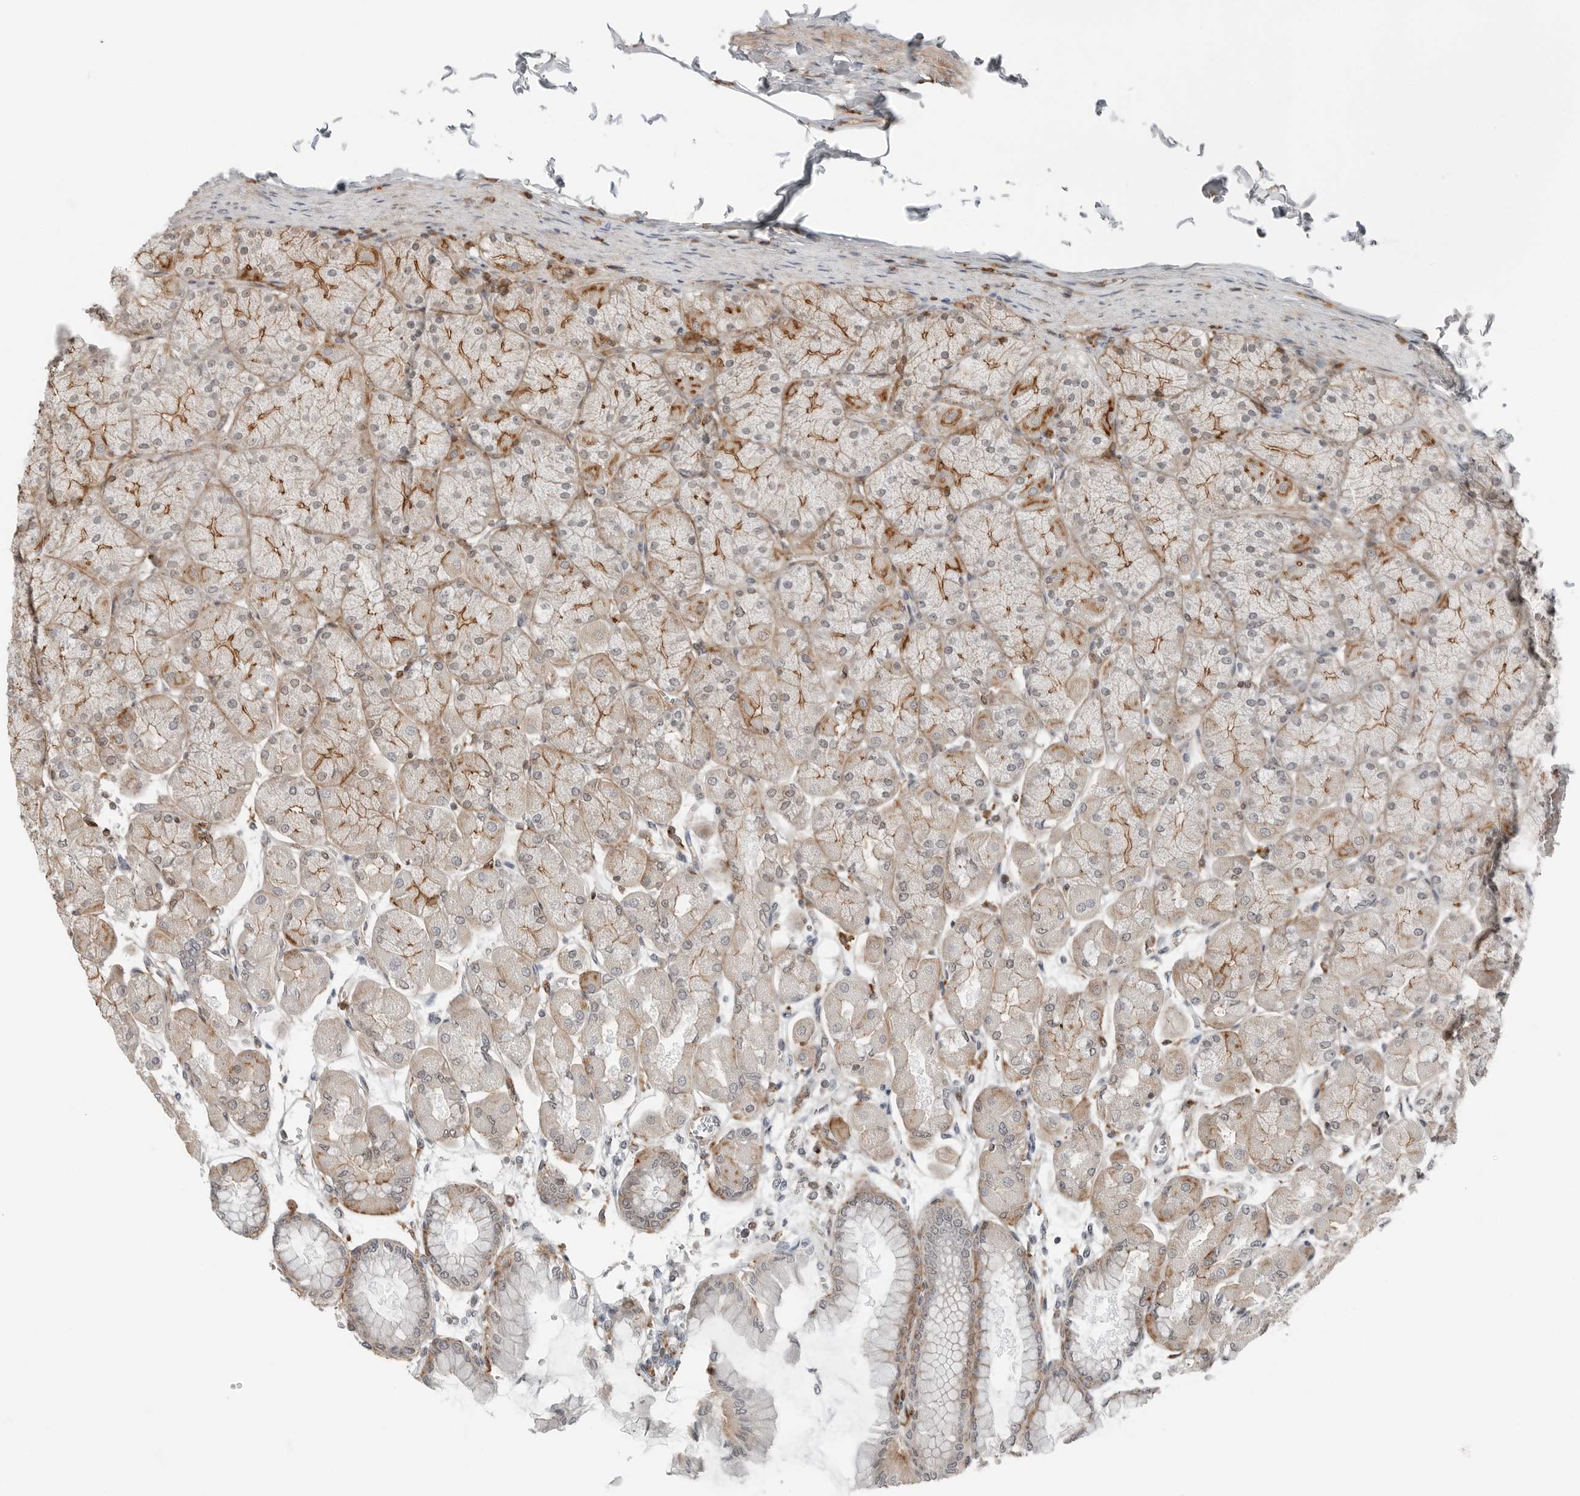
{"staining": {"intensity": "moderate", "quantity": ">75%", "location": "cytoplasmic/membranous"}, "tissue": "stomach", "cell_type": "Glandular cells", "image_type": "normal", "snomed": [{"axis": "morphology", "description": "Normal tissue, NOS"}, {"axis": "topography", "description": "Stomach, upper"}], "caption": "Immunohistochemistry micrograph of benign stomach: stomach stained using IHC exhibits medium levels of moderate protein expression localized specifically in the cytoplasmic/membranous of glandular cells, appearing as a cytoplasmic/membranous brown color.", "gene": "LEFTY2", "patient": {"sex": "female", "age": 56}}